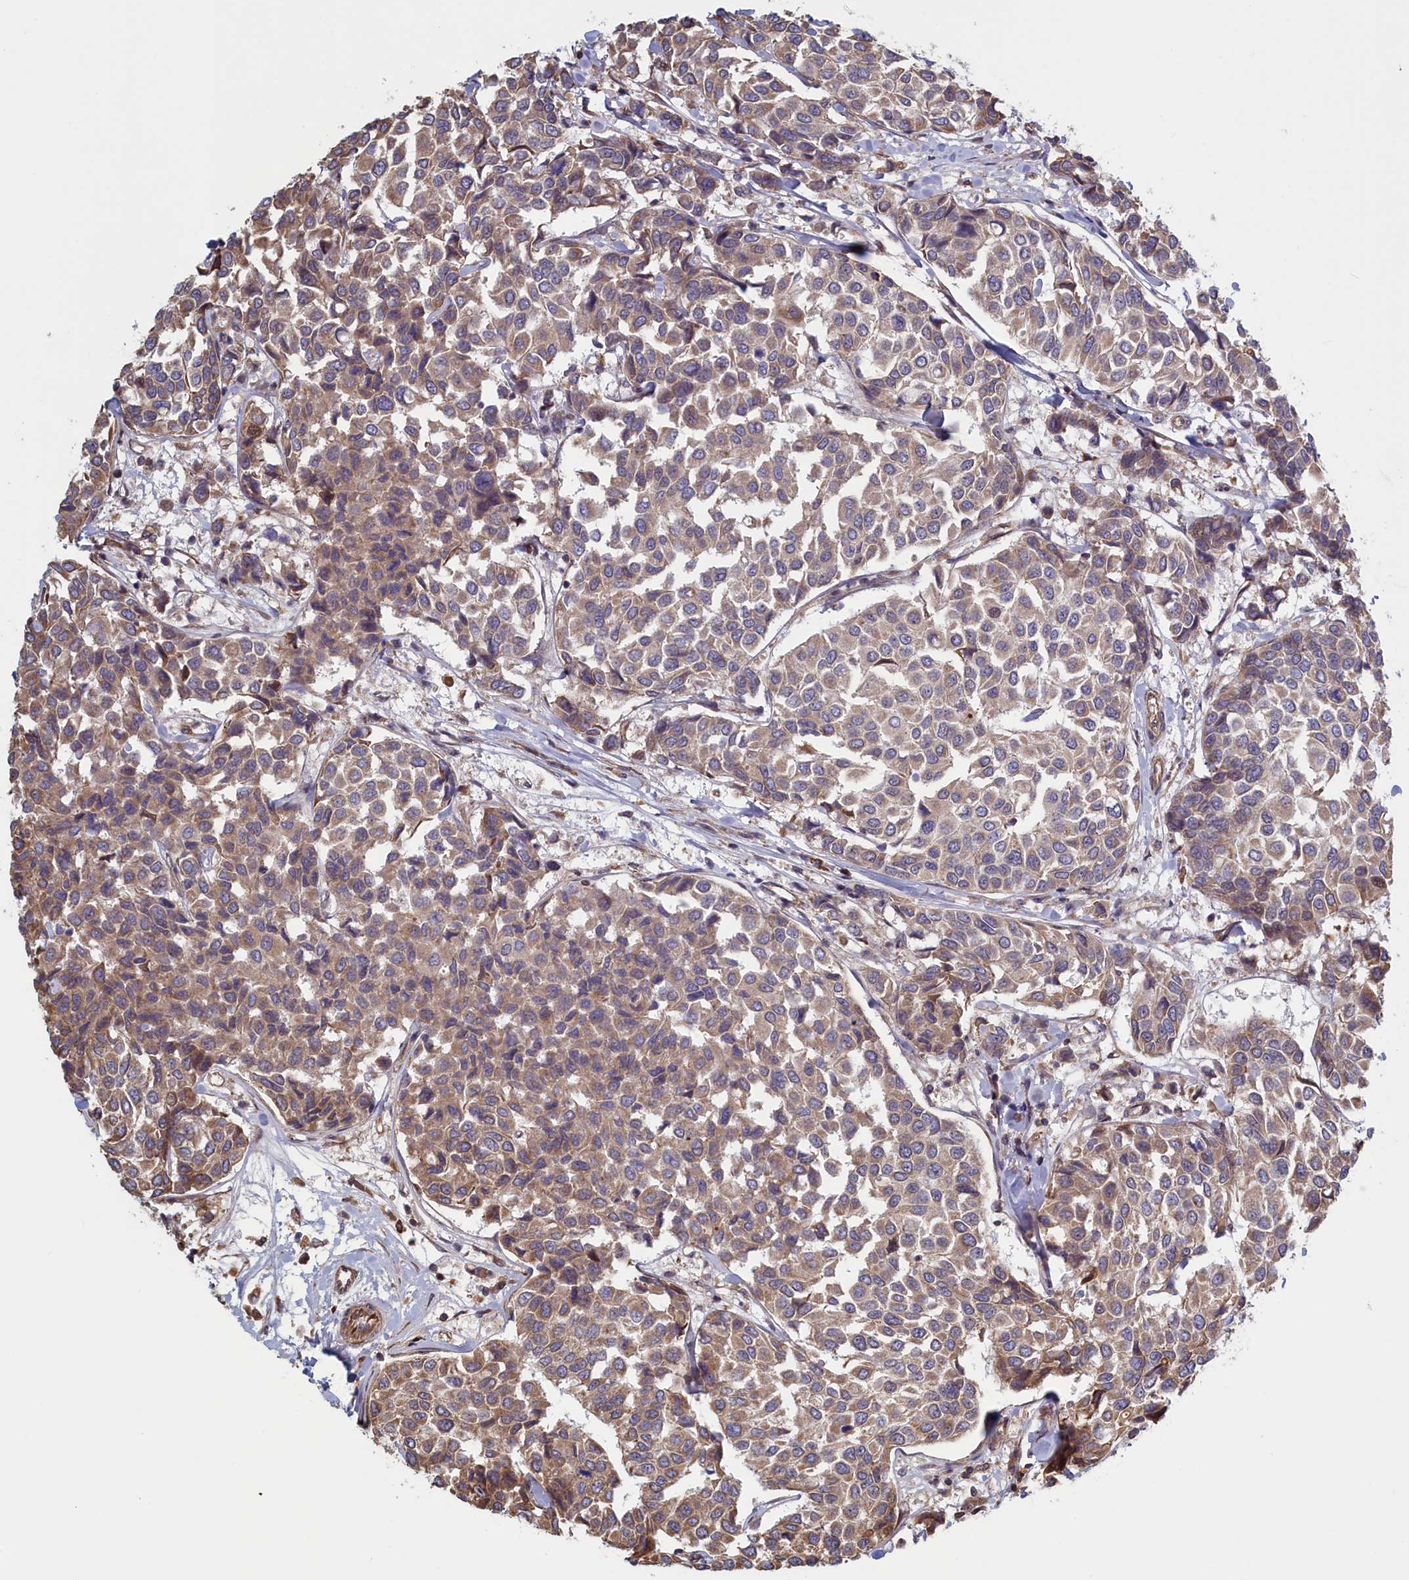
{"staining": {"intensity": "moderate", "quantity": ">75%", "location": "cytoplasmic/membranous"}, "tissue": "breast cancer", "cell_type": "Tumor cells", "image_type": "cancer", "snomed": [{"axis": "morphology", "description": "Duct carcinoma"}, {"axis": "topography", "description": "Breast"}], "caption": "This is an image of immunohistochemistry staining of breast cancer, which shows moderate expression in the cytoplasmic/membranous of tumor cells.", "gene": "RILPL1", "patient": {"sex": "female", "age": 55}}